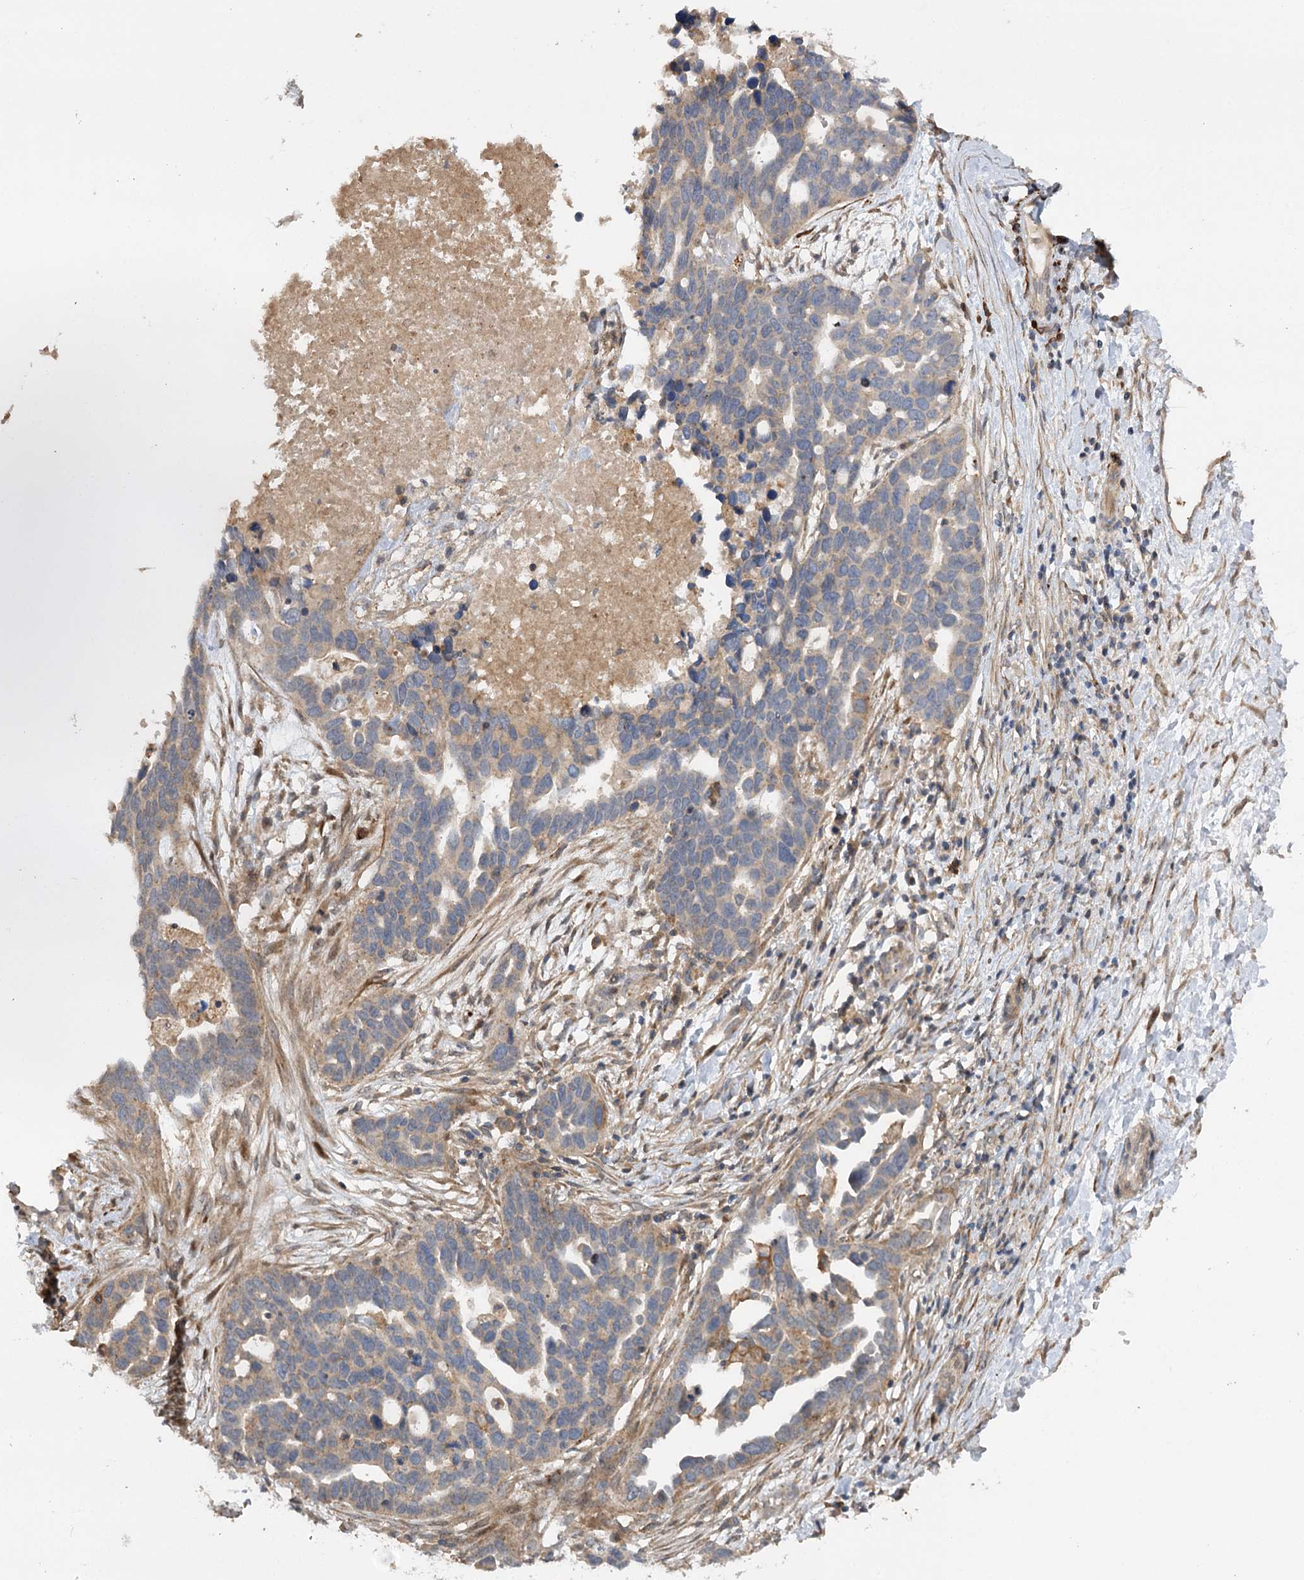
{"staining": {"intensity": "weak", "quantity": "<25%", "location": "cytoplasmic/membranous"}, "tissue": "ovarian cancer", "cell_type": "Tumor cells", "image_type": "cancer", "snomed": [{"axis": "morphology", "description": "Cystadenocarcinoma, serous, NOS"}, {"axis": "topography", "description": "Ovary"}], "caption": "Immunohistochemistry of human ovarian cancer reveals no positivity in tumor cells. The staining is performed using DAB brown chromogen with nuclei counter-stained in using hematoxylin.", "gene": "KCNN2", "patient": {"sex": "female", "age": 54}}